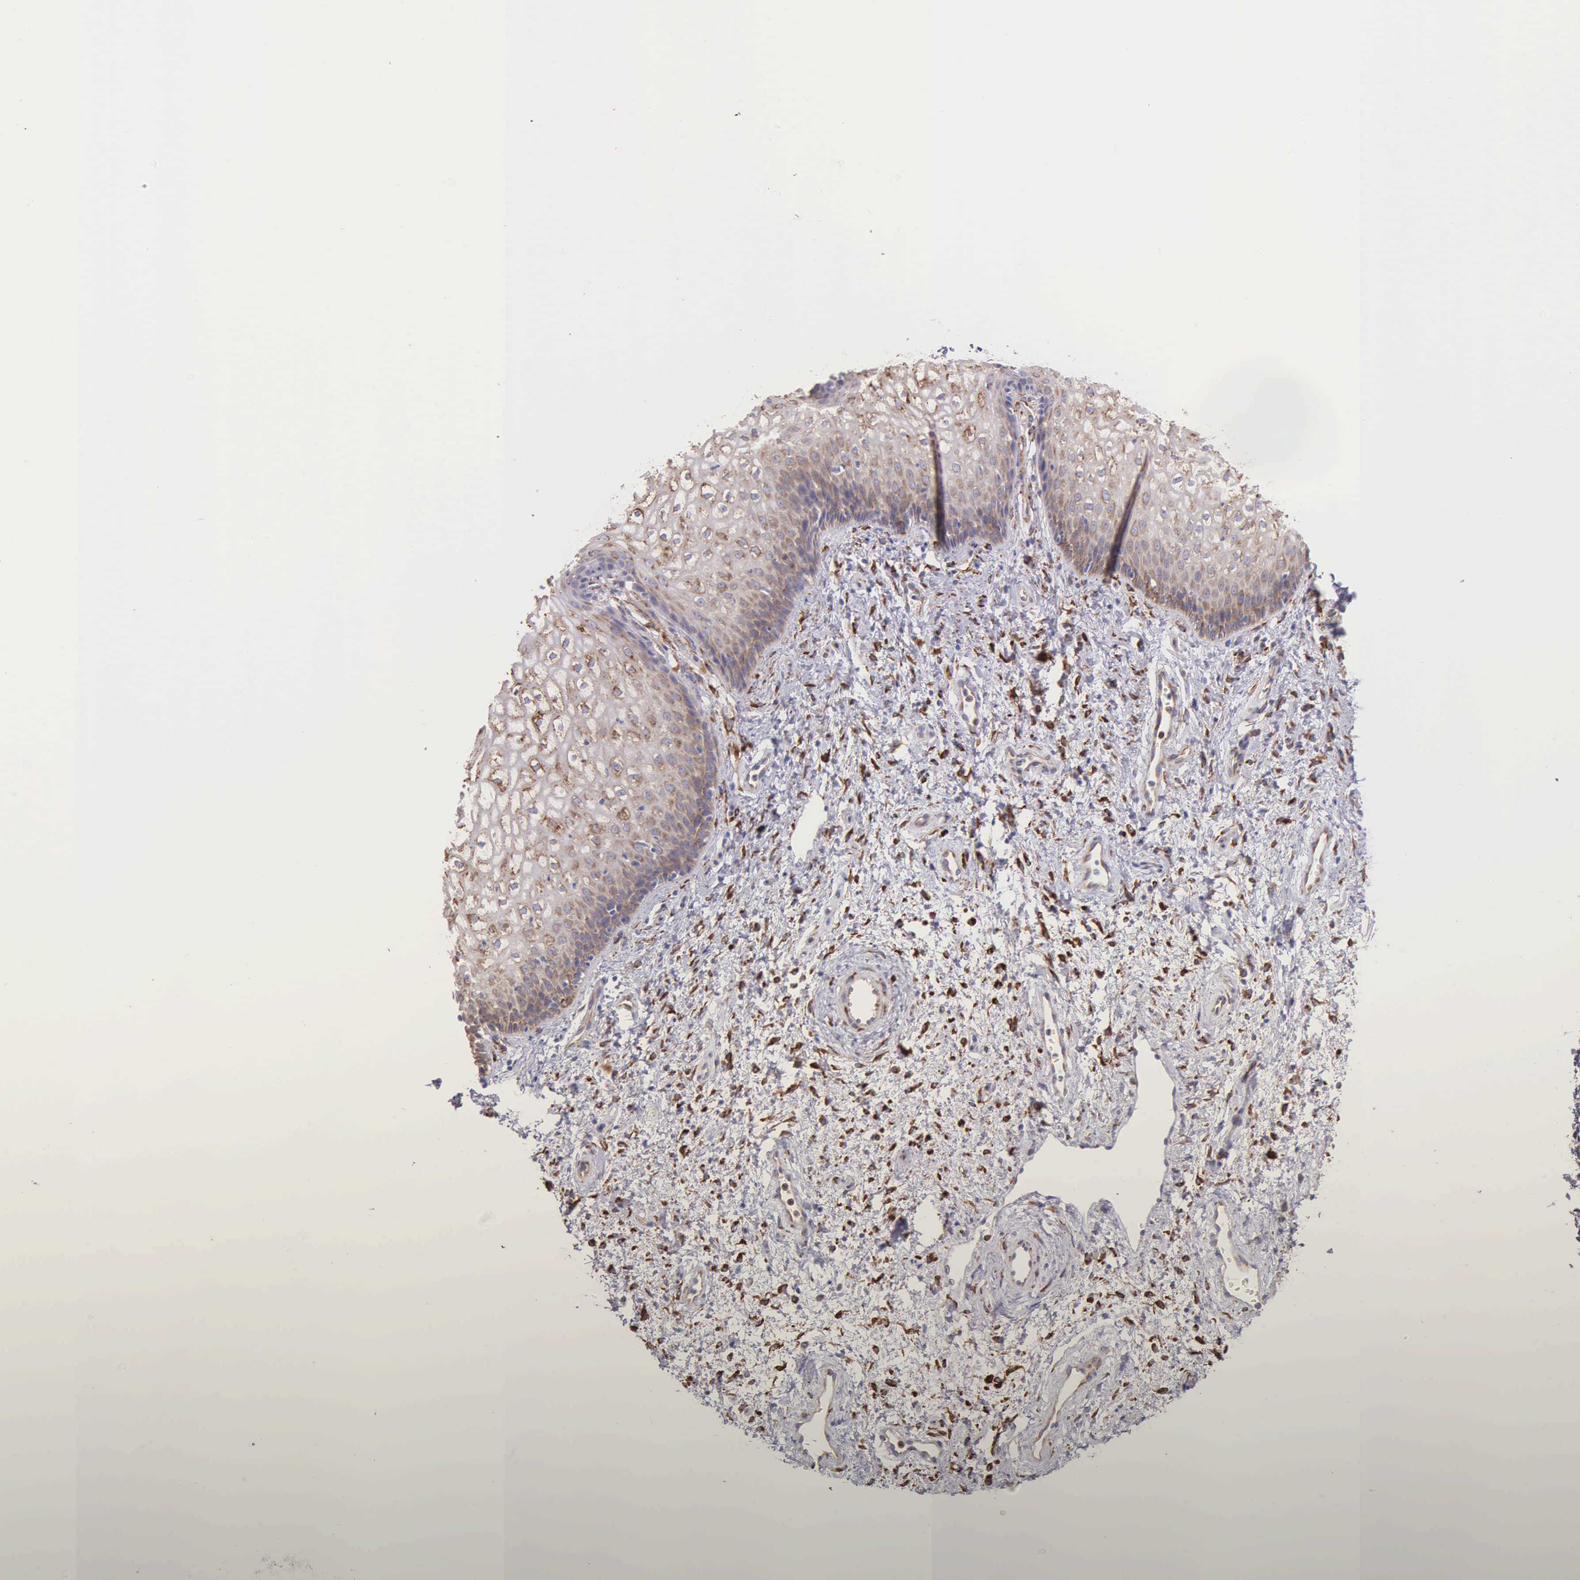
{"staining": {"intensity": "moderate", "quantity": ">75%", "location": "cytoplasmic/membranous"}, "tissue": "vagina", "cell_type": "Squamous epithelial cells", "image_type": "normal", "snomed": [{"axis": "morphology", "description": "Normal tissue, NOS"}, {"axis": "topography", "description": "Vagina"}], "caption": "The immunohistochemical stain highlights moderate cytoplasmic/membranous staining in squamous epithelial cells of normal vagina. (DAB (3,3'-diaminobenzidine) IHC, brown staining for protein, blue staining for nuclei).", "gene": "CKAP4", "patient": {"sex": "female", "age": 34}}